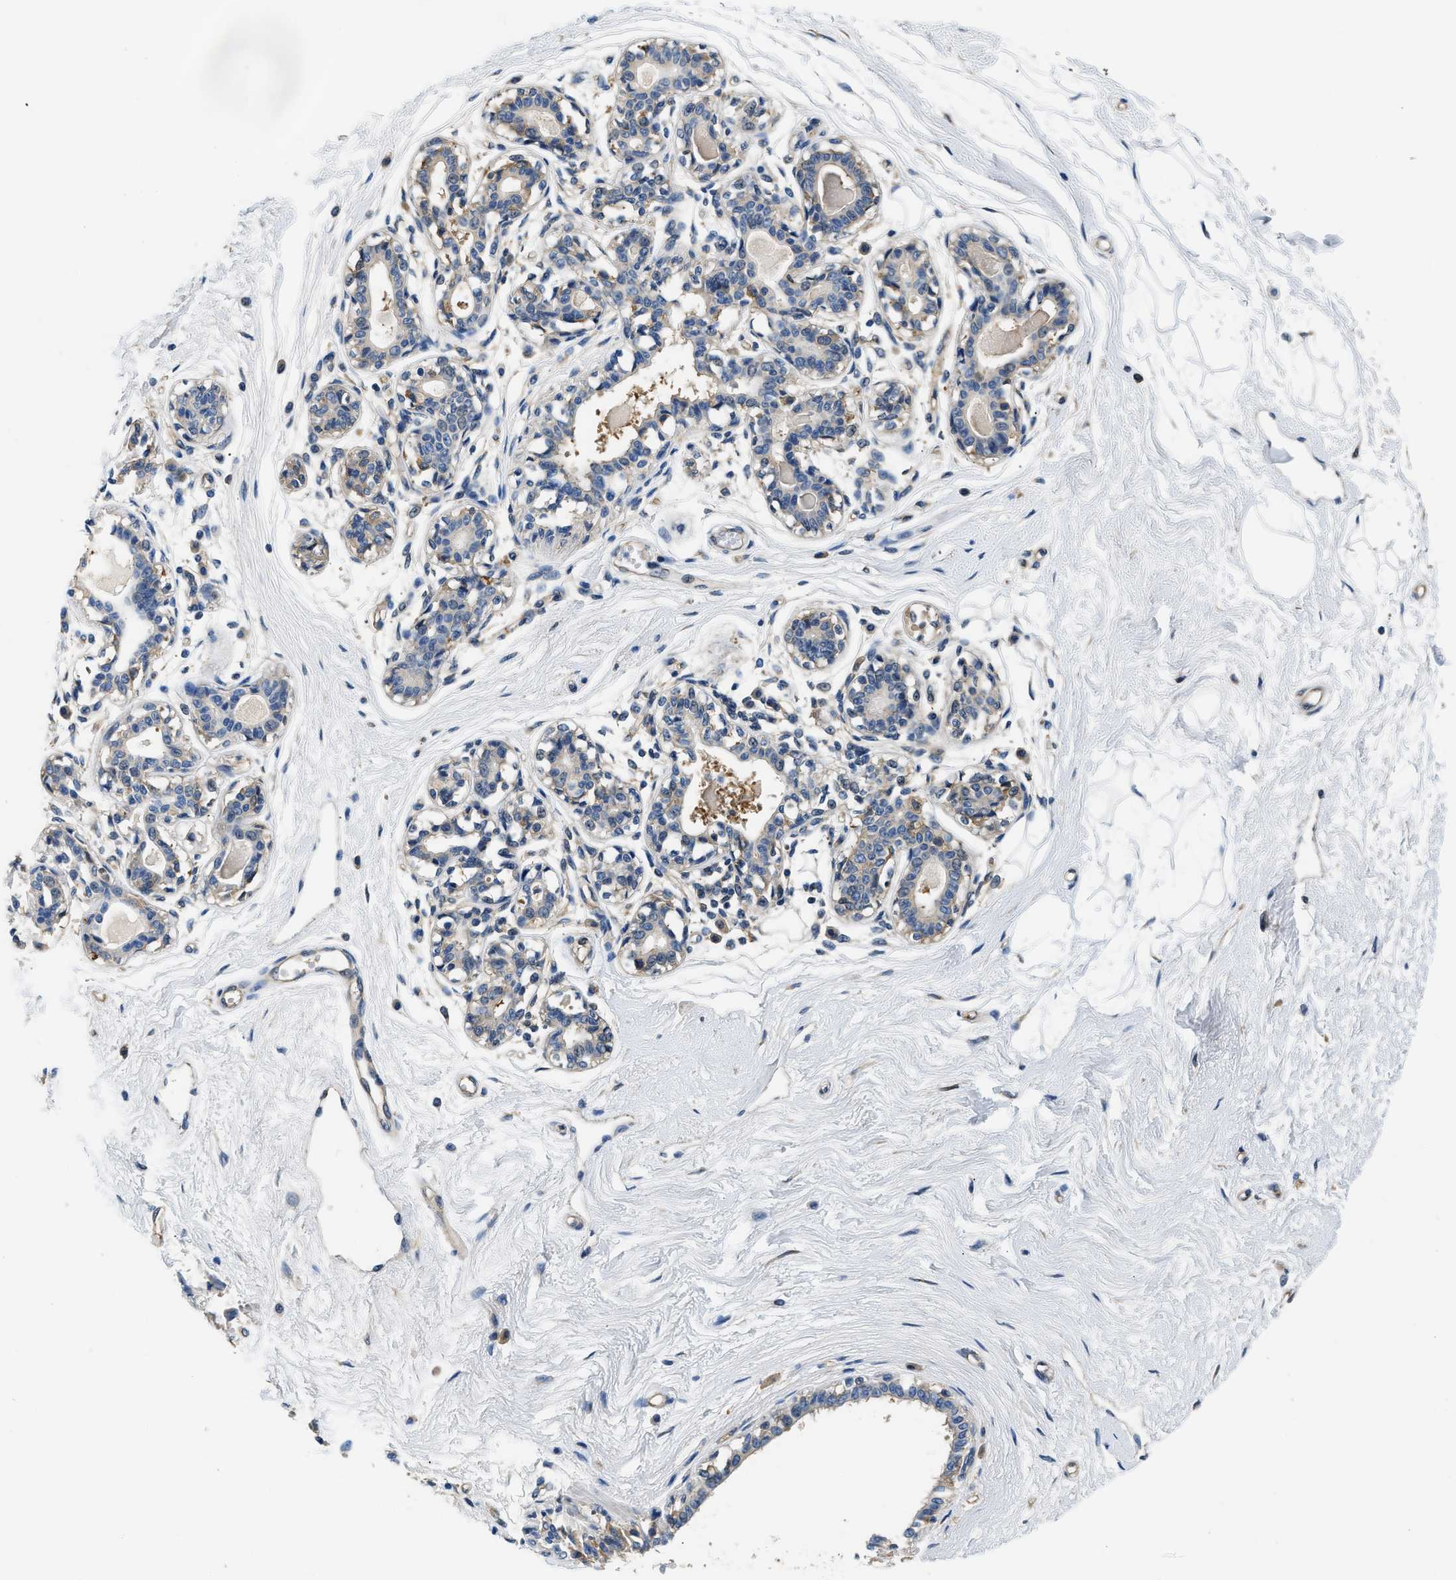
{"staining": {"intensity": "weak", "quantity": "25%-75%", "location": "cytoplasmic/membranous"}, "tissue": "breast", "cell_type": "Adipocytes", "image_type": "normal", "snomed": [{"axis": "morphology", "description": "Normal tissue, NOS"}, {"axis": "topography", "description": "Breast"}], "caption": "IHC (DAB (3,3'-diaminobenzidine)) staining of normal breast exhibits weak cytoplasmic/membranous protein expression in about 25%-75% of adipocytes.", "gene": "PPP2R1B", "patient": {"sex": "female", "age": 45}}